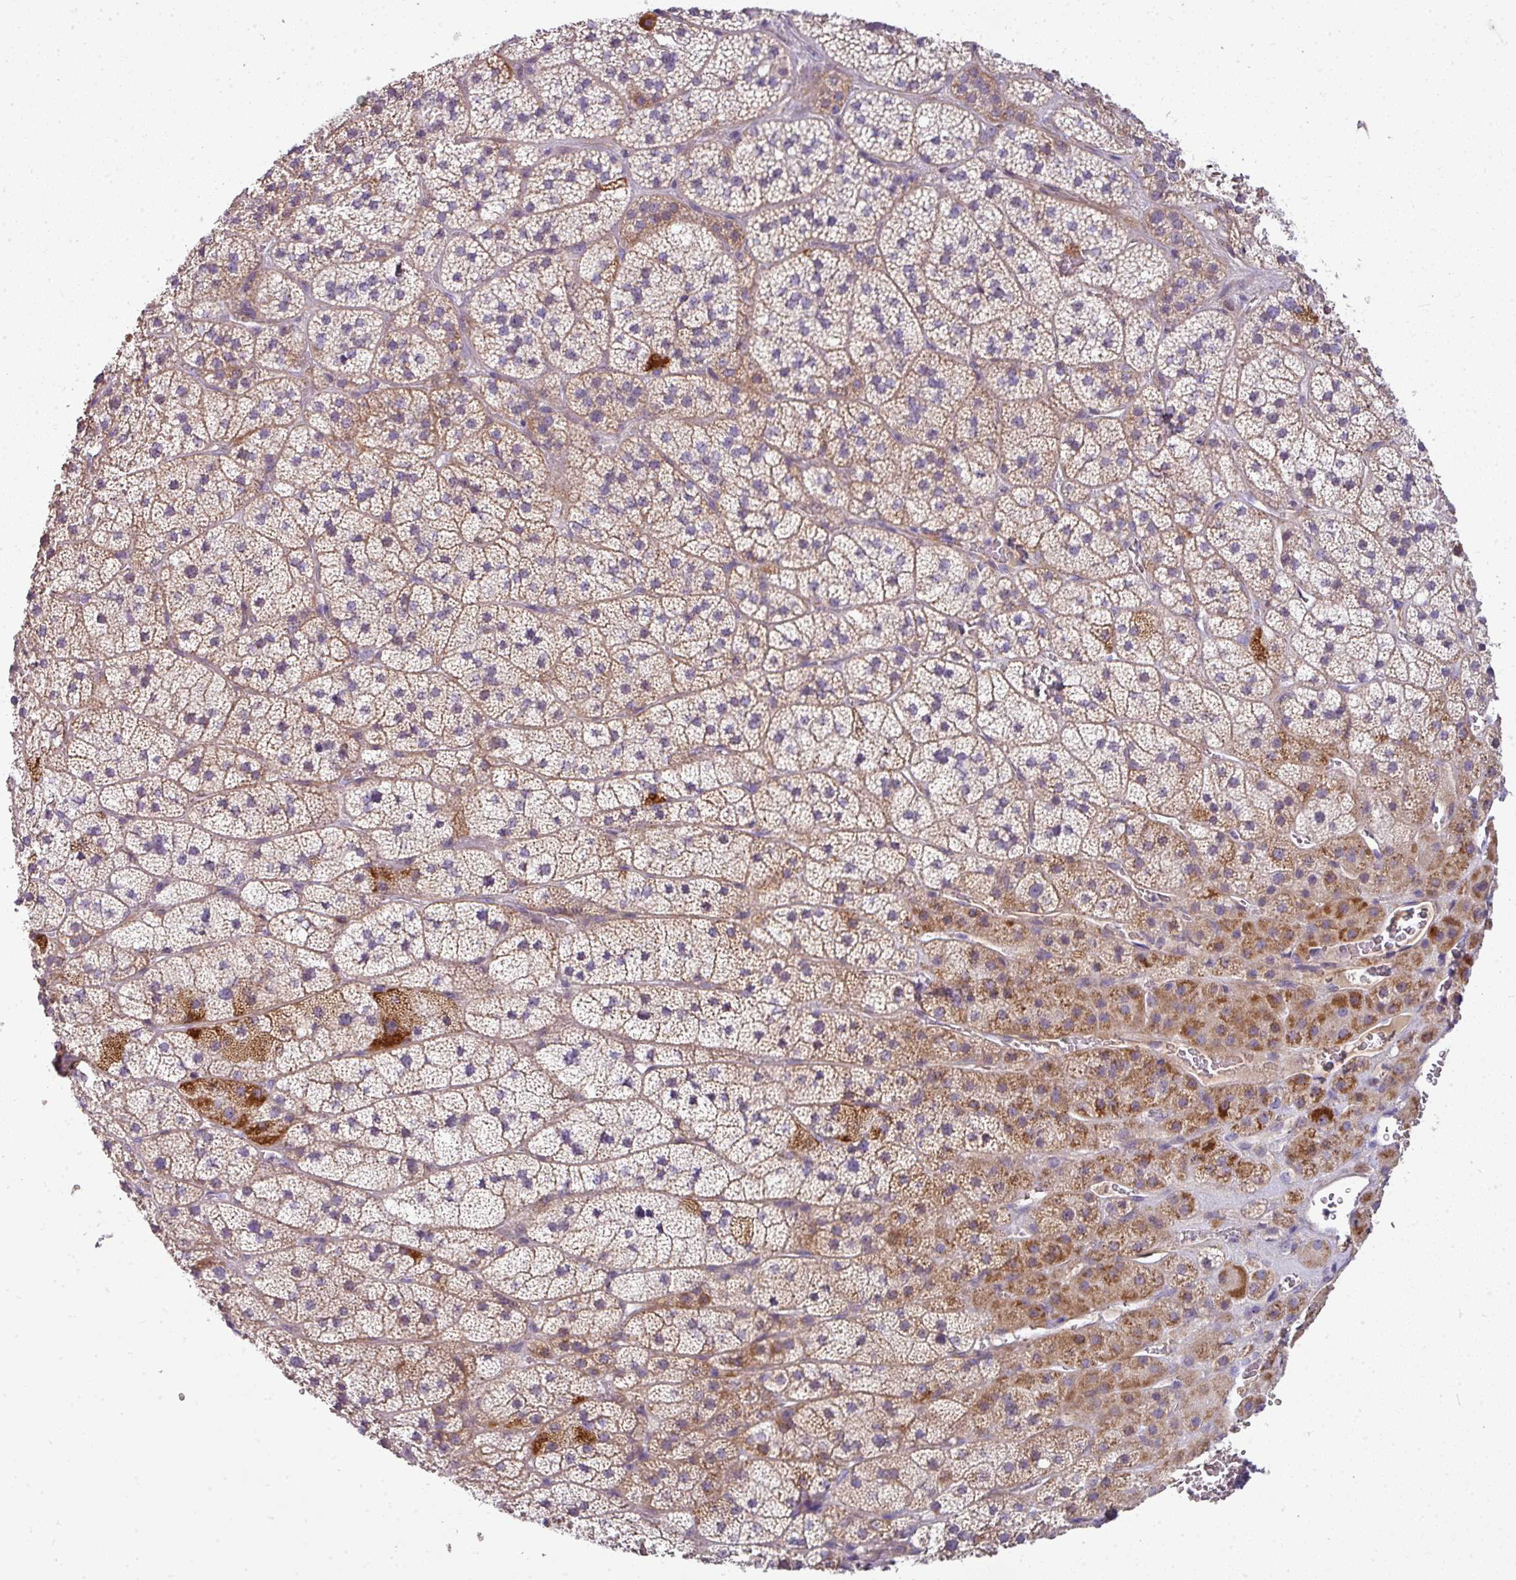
{"staining": {"intensity": "moderate", "quantity": ">75%", "location": "cytoplasmic/membranous"}, "tissue": "adrenal gland", "cell_type": "Glandular cells", "image_type": "normal", "snomed": [{"axis": "morphology", "description": "Normal tissue, NOS"}, {"axis": "topography", "description": "Adrenal gland"}], "caption": "Moderate cytoplasmic/membranous staining for a protein is present in about >75% of glandular cells of benign adrenal gland using immunohistochemistry.", "gene": "GAN", "patient": {"sex": "male", "age": 57}}